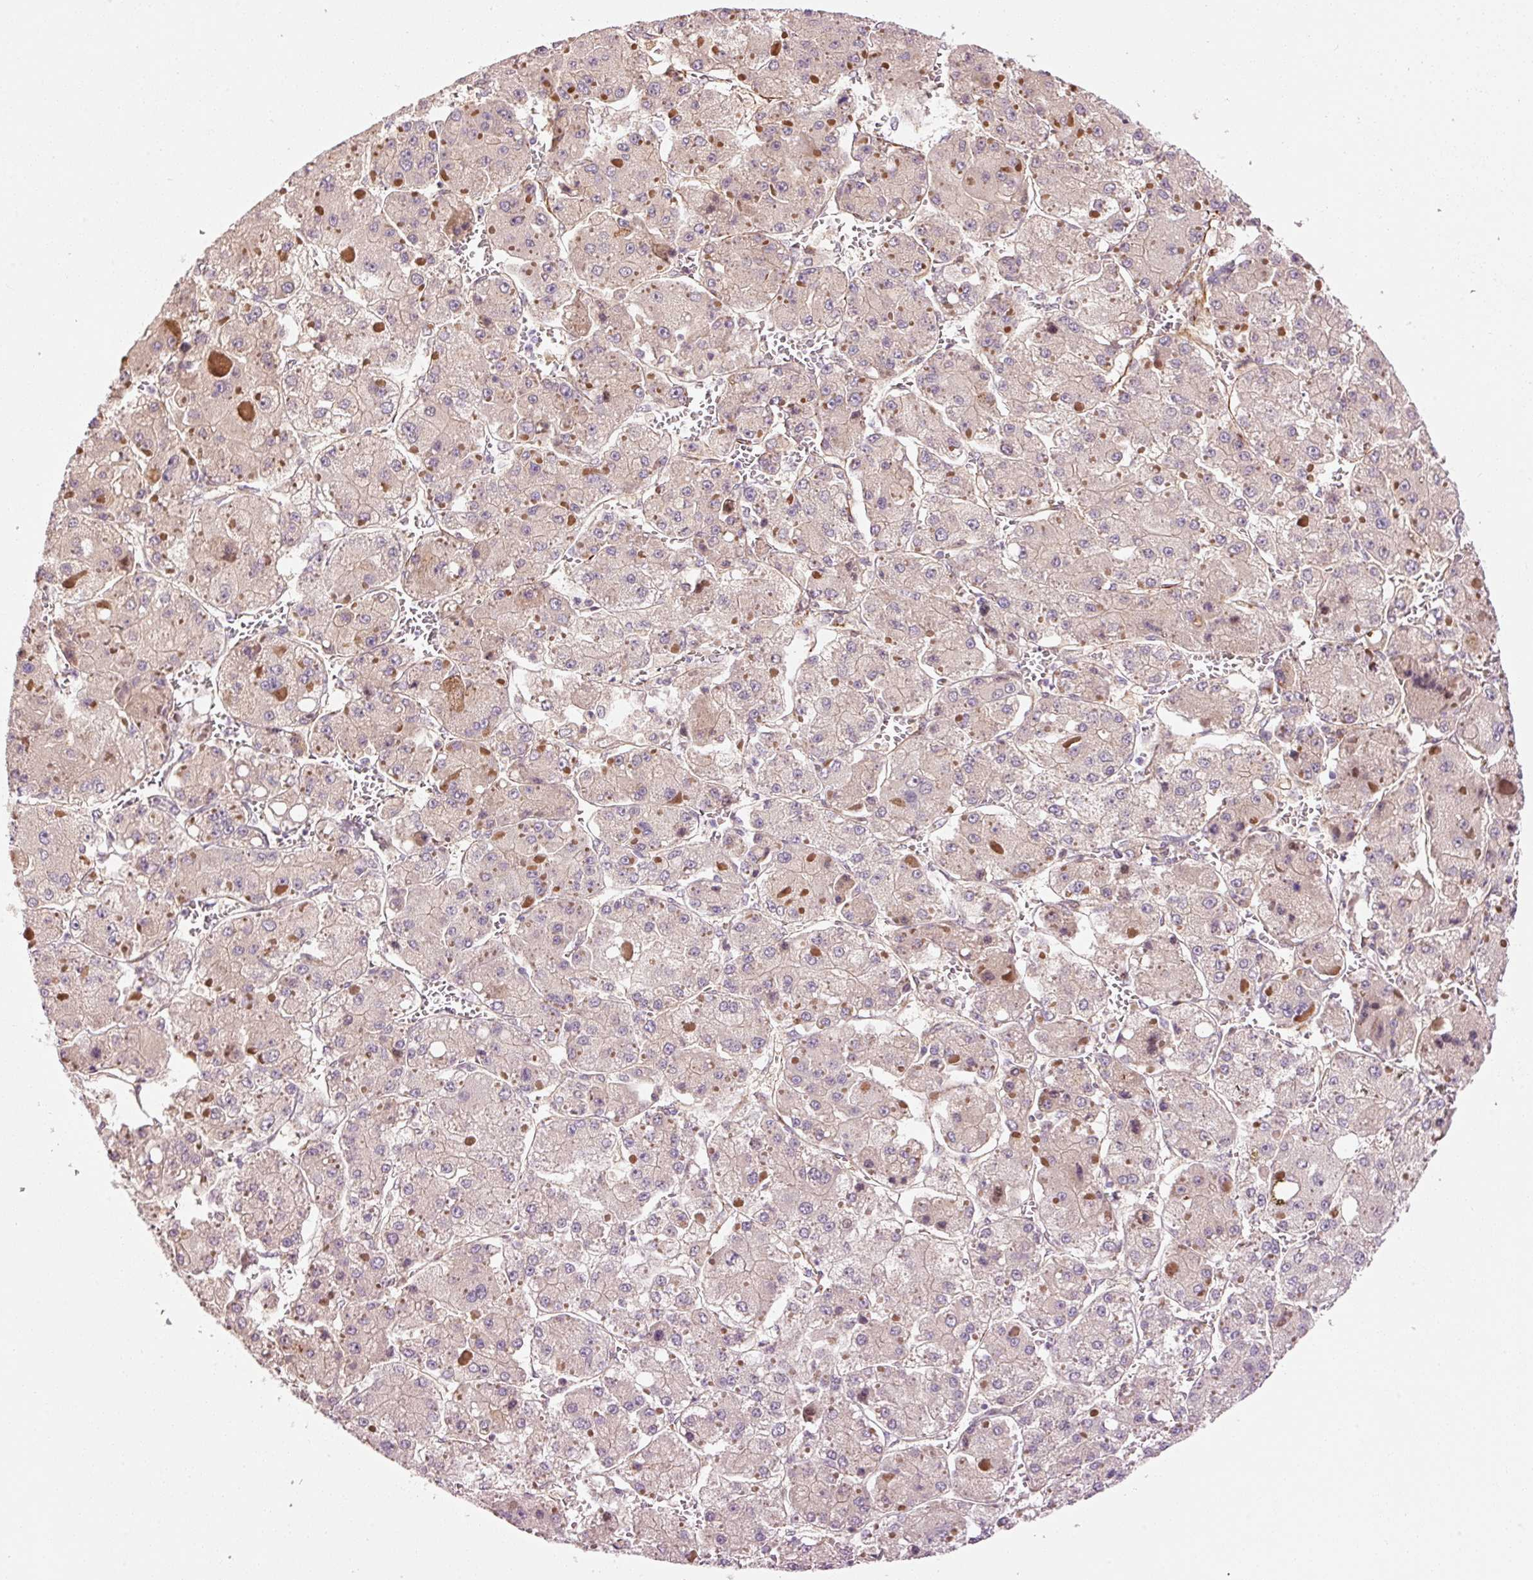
{"staining": {"intensity": "negative", "quantity": "none", "location": "none"}, "tissue": "liver cancer", "cell_type": "Tumor cells", "image_type": "cancer", "snomed": [{"axis": "morphology", "description": "Carcinoma, Hepatocellular, NOS"}, {"axis": "topography", "description": "Liver"}], "caption": "Hepatocellular carcinoma (liver) stained for a protein using immunohistochemistry exhibits no staining tumor cells.", "gene": "PPP1R14B", "patient": {"sex": "female", "age": 73}}